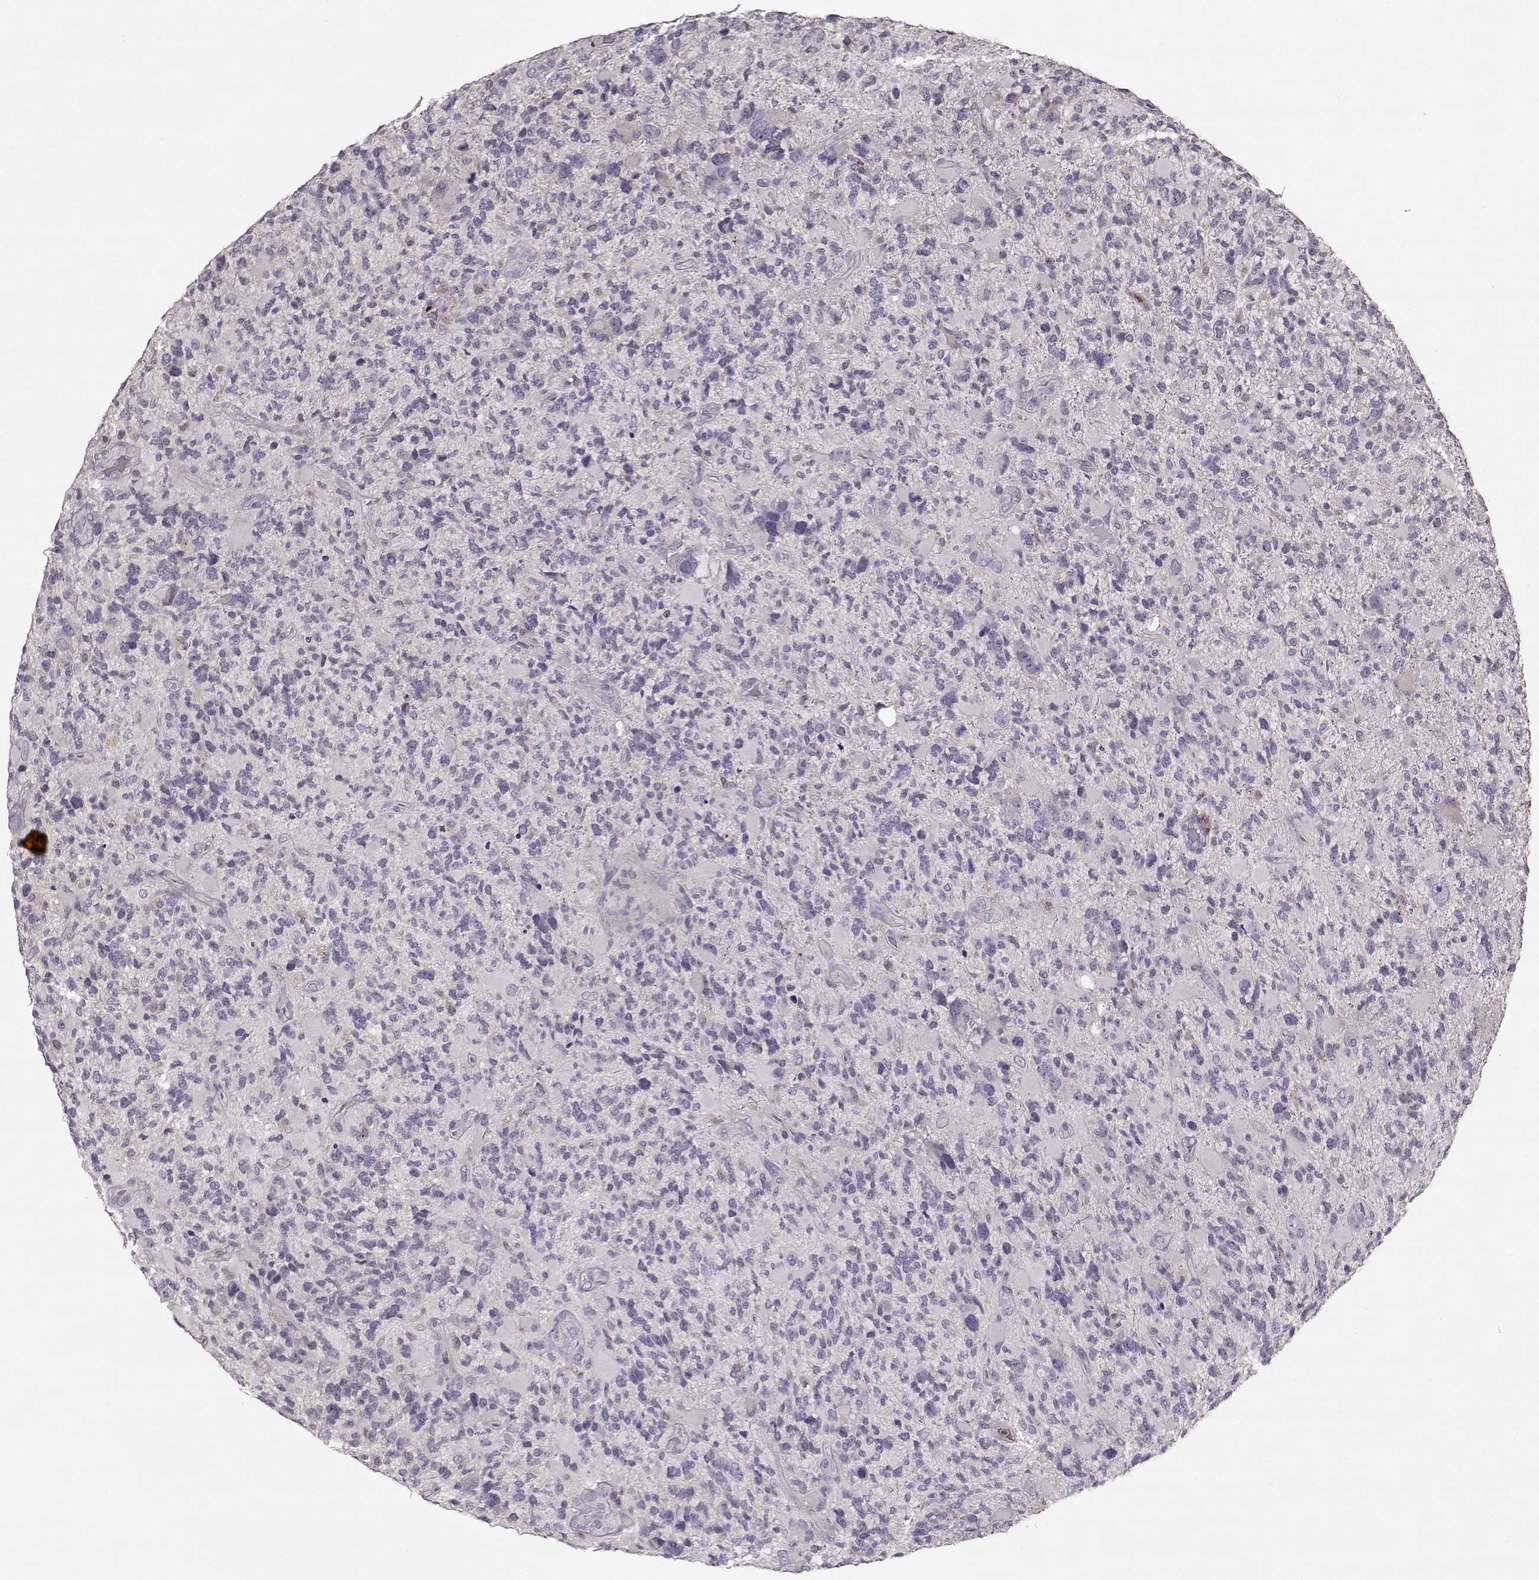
{"staining": {"intensity": "negative", "quantity": "none", "location": "none"}, "tissue": "glioma", "cell_type": "Tumor cells", "image_type": "cancer", "snomed": [{"axis": "morphology", "description": "Glioma, malignant, High grade"}, {"axis": "topography", "description": "Brain"}], "caption": "Glioma stained for a protein using IHC reveals no expression tumor cells.", "gene": "ACOT11", "patient": {"sex": "female", "age": 71}}